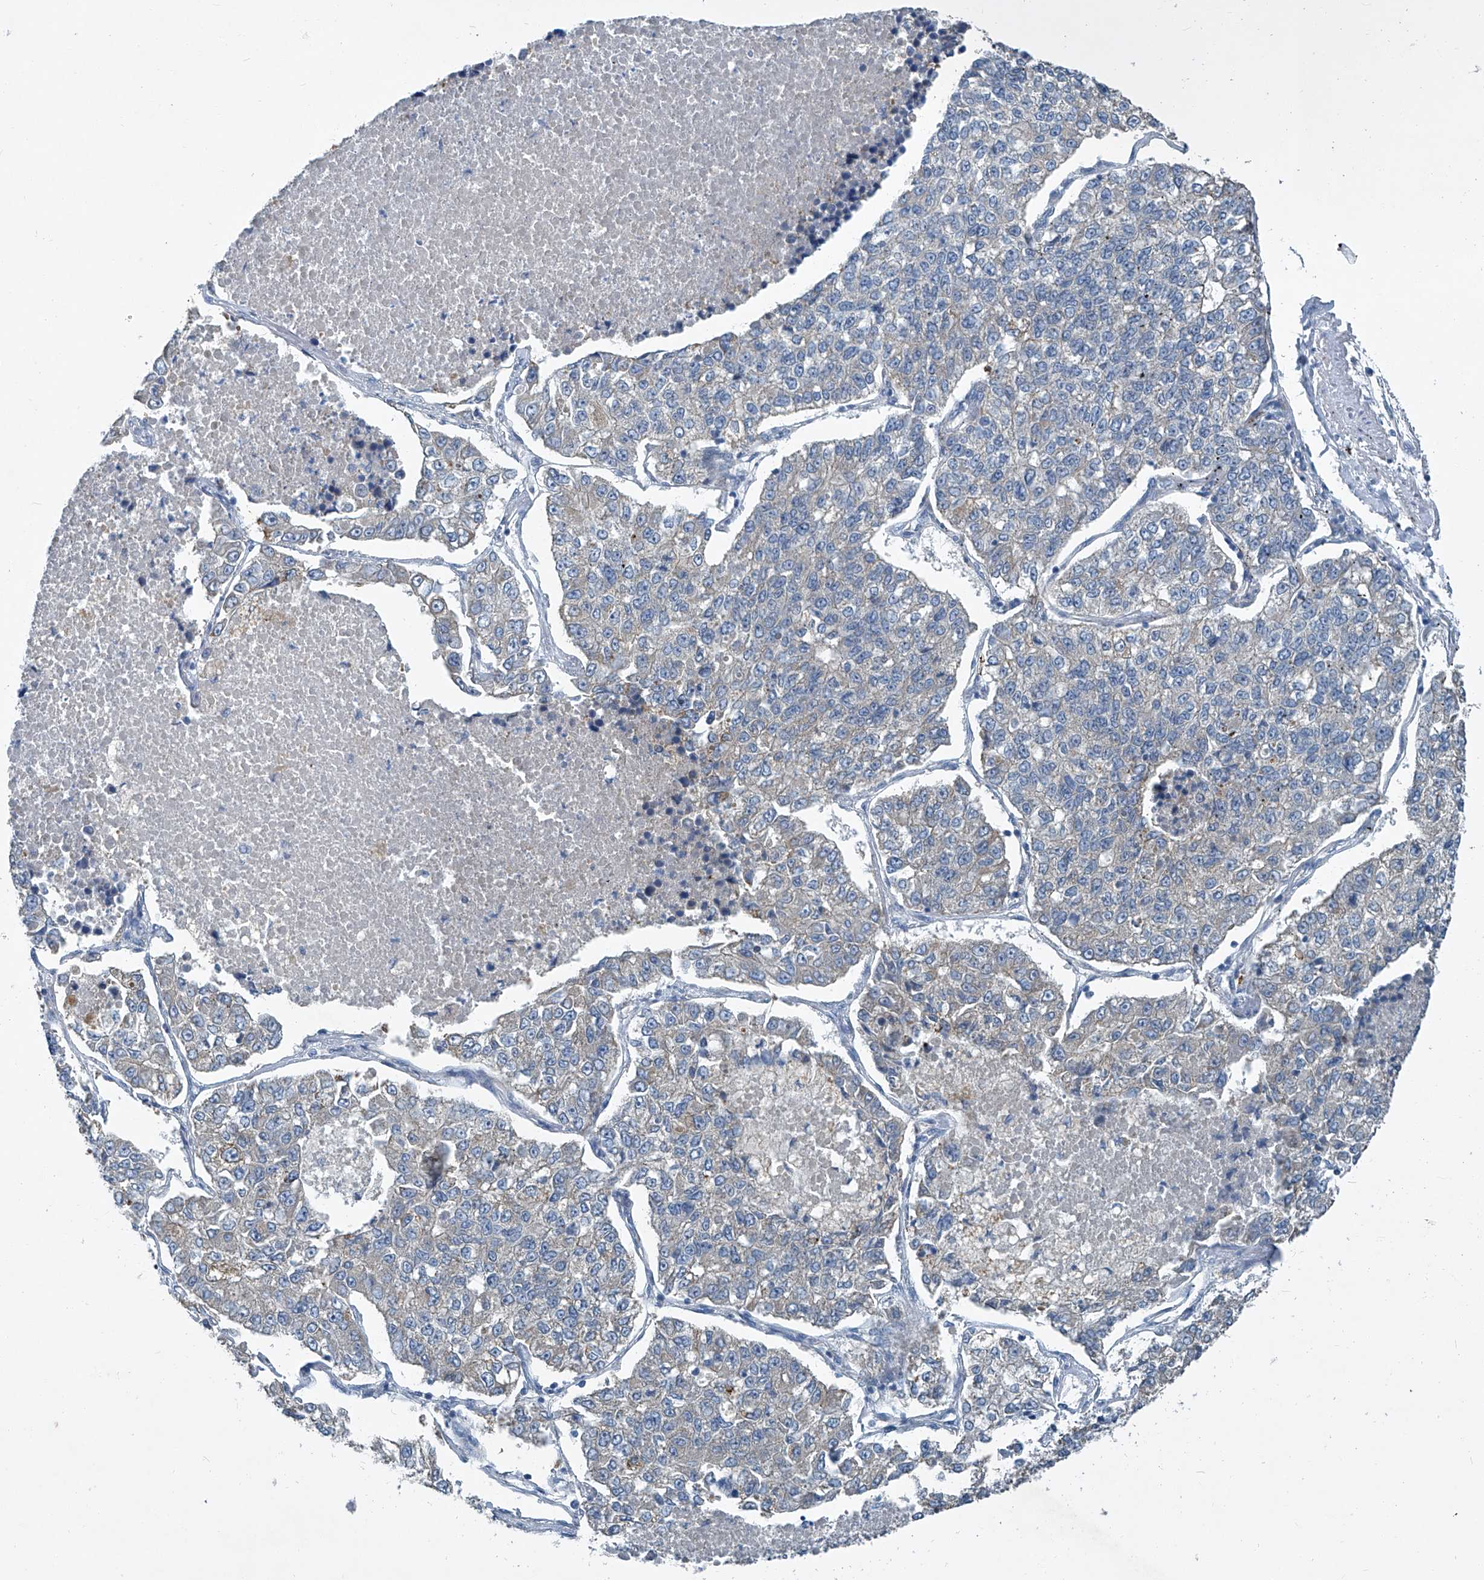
{"staining": {"intensity": "weak", "quantity": "25%-75%", "location": "cytoplasmic/membranous"}, "tissue": "lung cancer", "cell_type": "Tumor cells", "image_type": "cancer", "snomed": [{"axis": "morphology", "description": "Adenocarcinoma, NOS"}, {"axis": "topography", "description": "Lung"}], "caption": "Tumor cells display weak cytoplasmic/membranous positivity in about 25%-75% of cells in lung cancer (adenocarcinoma).", "gene": "SLC26A11", "patient": {"sex": "male", "age": 49}}